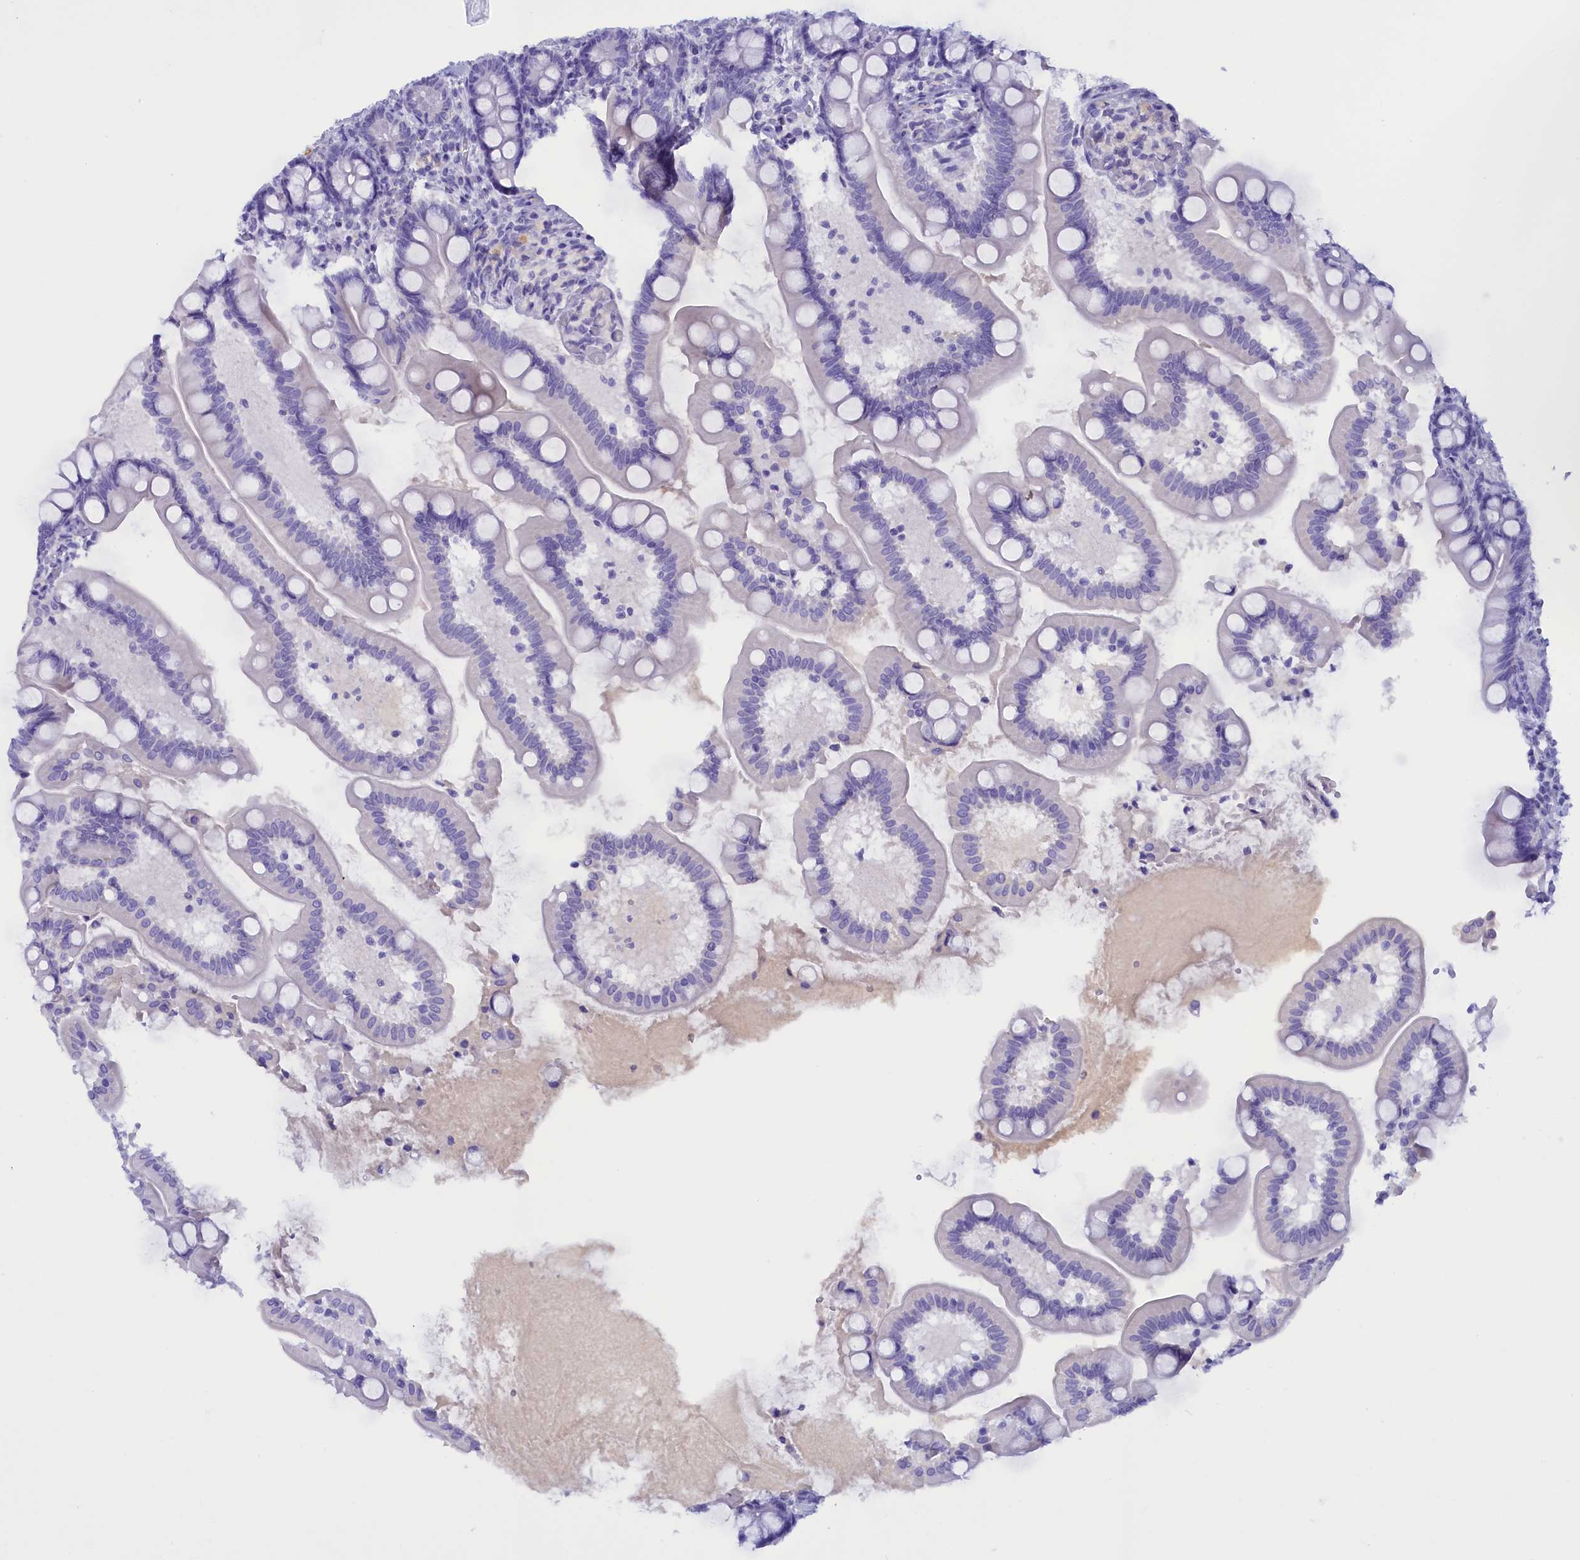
{"staining": {"intensity": "negative", "quantity": "none", "location": "none"}, "tissue": "small intestine", "cell_type": "Glandular cells", "image_type": "normal", "snomed": [{"axis": "morphology", "description": "Normal tissue, NOS"}, {"axis": "topography", "description": "Small intestine"}], "caption": "The histopathology image demonstrates no staining of glandular cells in unremarkable small intestine. The staining is performed using DAB (3,3'-diaminobenzidine) brown chromogen with nuclei counter-stained in using hematoxylin.", "gene": "PROK2", "patient": {"sex": "female", "age": 64}}